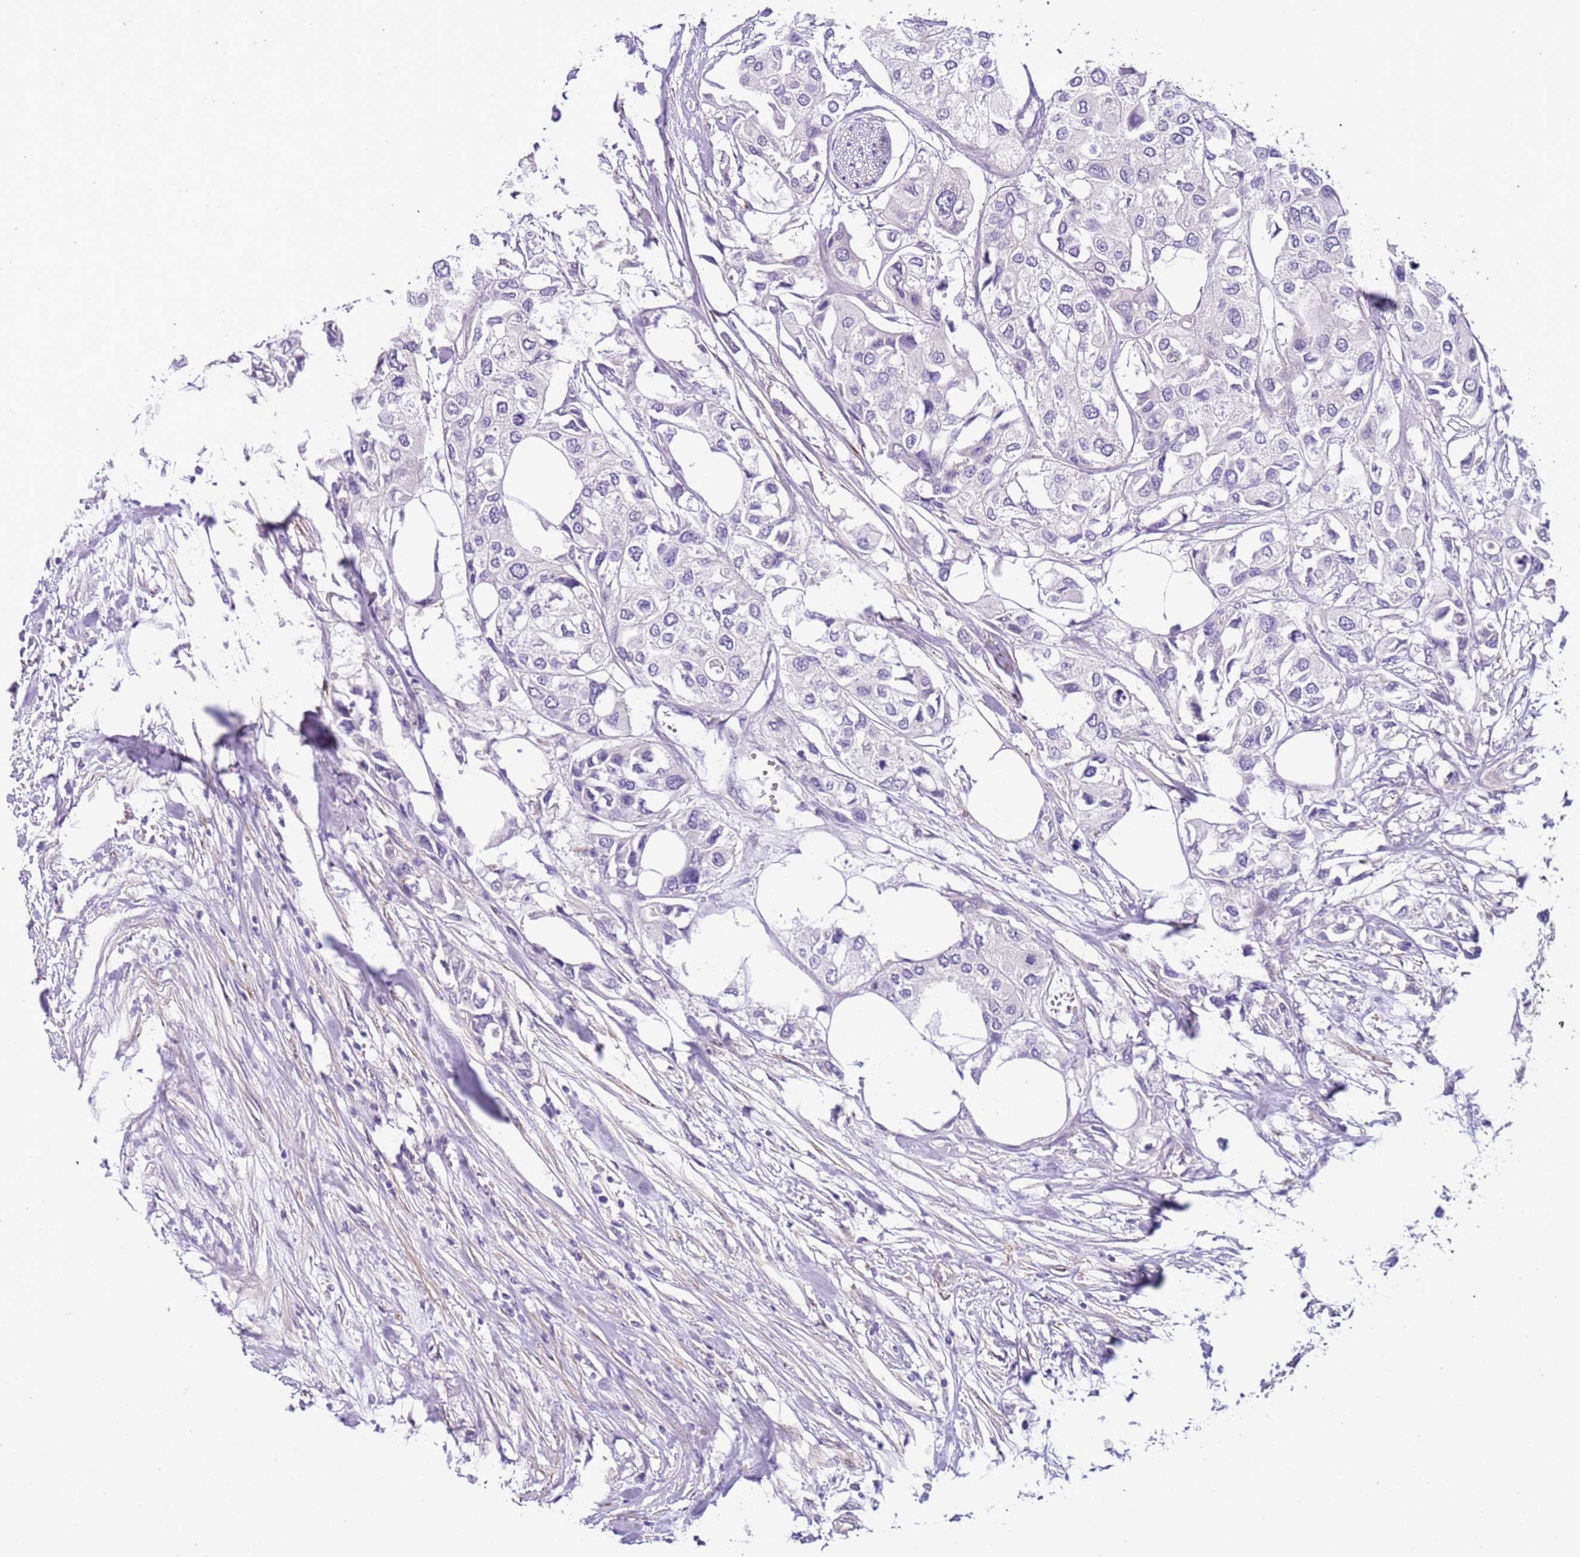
{"staining": {"intensity": "negative", "quantity": "none", "location": "none"}, "tissue": "urothelial cancer", "cell_type": "Tumor cells", "image_type": "cancer", "snomed": [{"axis": "morphology", "description": "Urothelial carcinoma, High grade"}, {"axis": "topography", "description": "Urinary bladder"}], "caption": "IHC micrograph of neoplastic tissue: human urothelial cancer stained with DAB (3,3'-diaminobenzidine) reveals no significant protein staining in tumor cells. Brightfield microscopy of immunohistochemistry stained with DAB (brown) and hematoxylin (blue), captured at high magnification.", "gene": "PLEKHH1", "patient": {"sex": "male", "age": 64}}